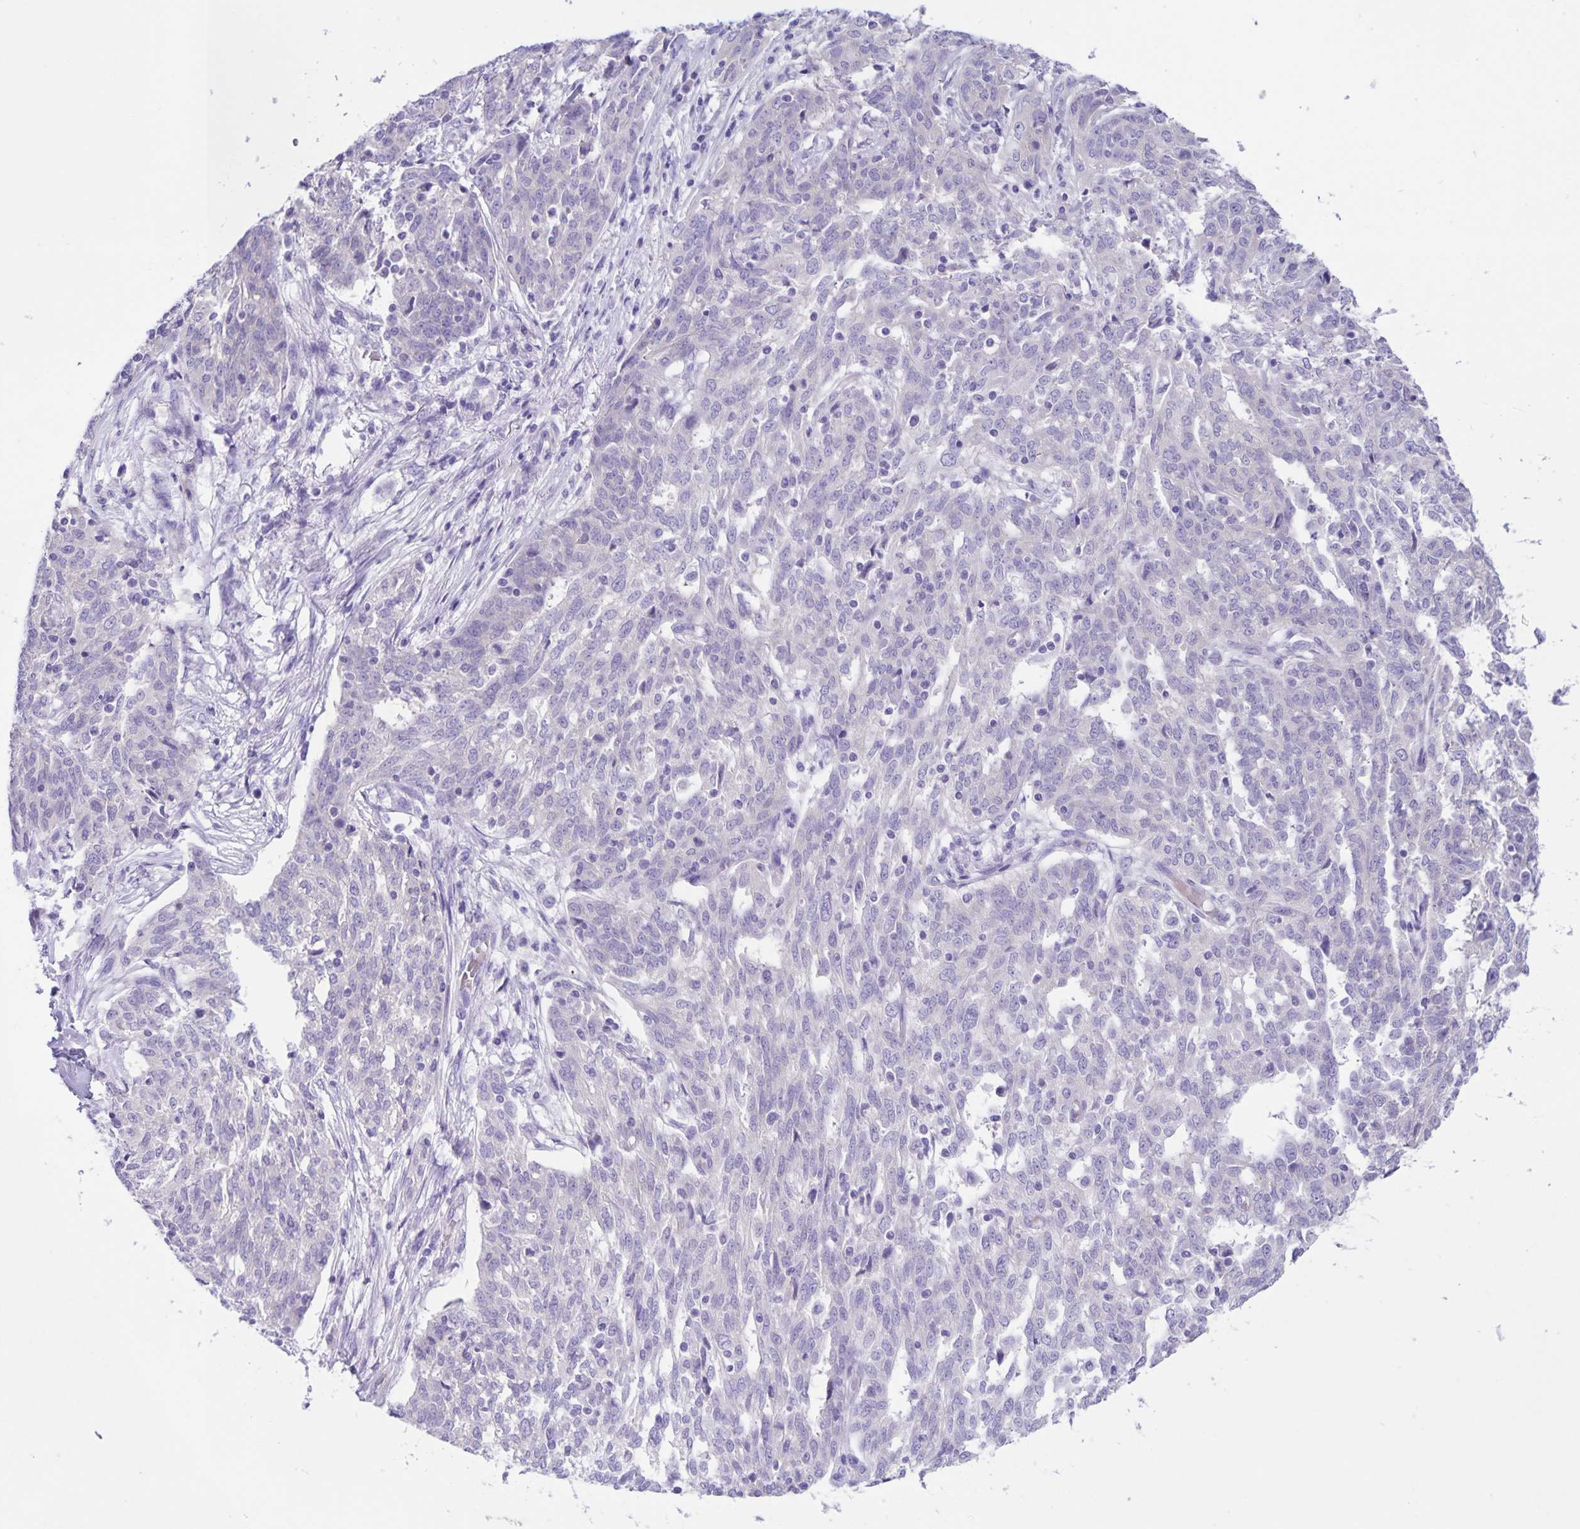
{"staining": {"intensity": "negative", "quantity": "none", "location": "none"}, "tissue": "ovarian cancer", "cell_type": "Tumor cells", "image_type": "cancer", "snomed": [{"axis": "morphology", "description": "Cystadenocarcinoma, serous, NOS"}, {"axis": "topography", "description": "Ovary"}], "caption": "Ovarian serous cystadenocarcinoma was stained to show a protein in brown. There is no significant expression in tumor cells.", "gene": "CAPSL", "patient": {"sex": "female", "age": 67}}